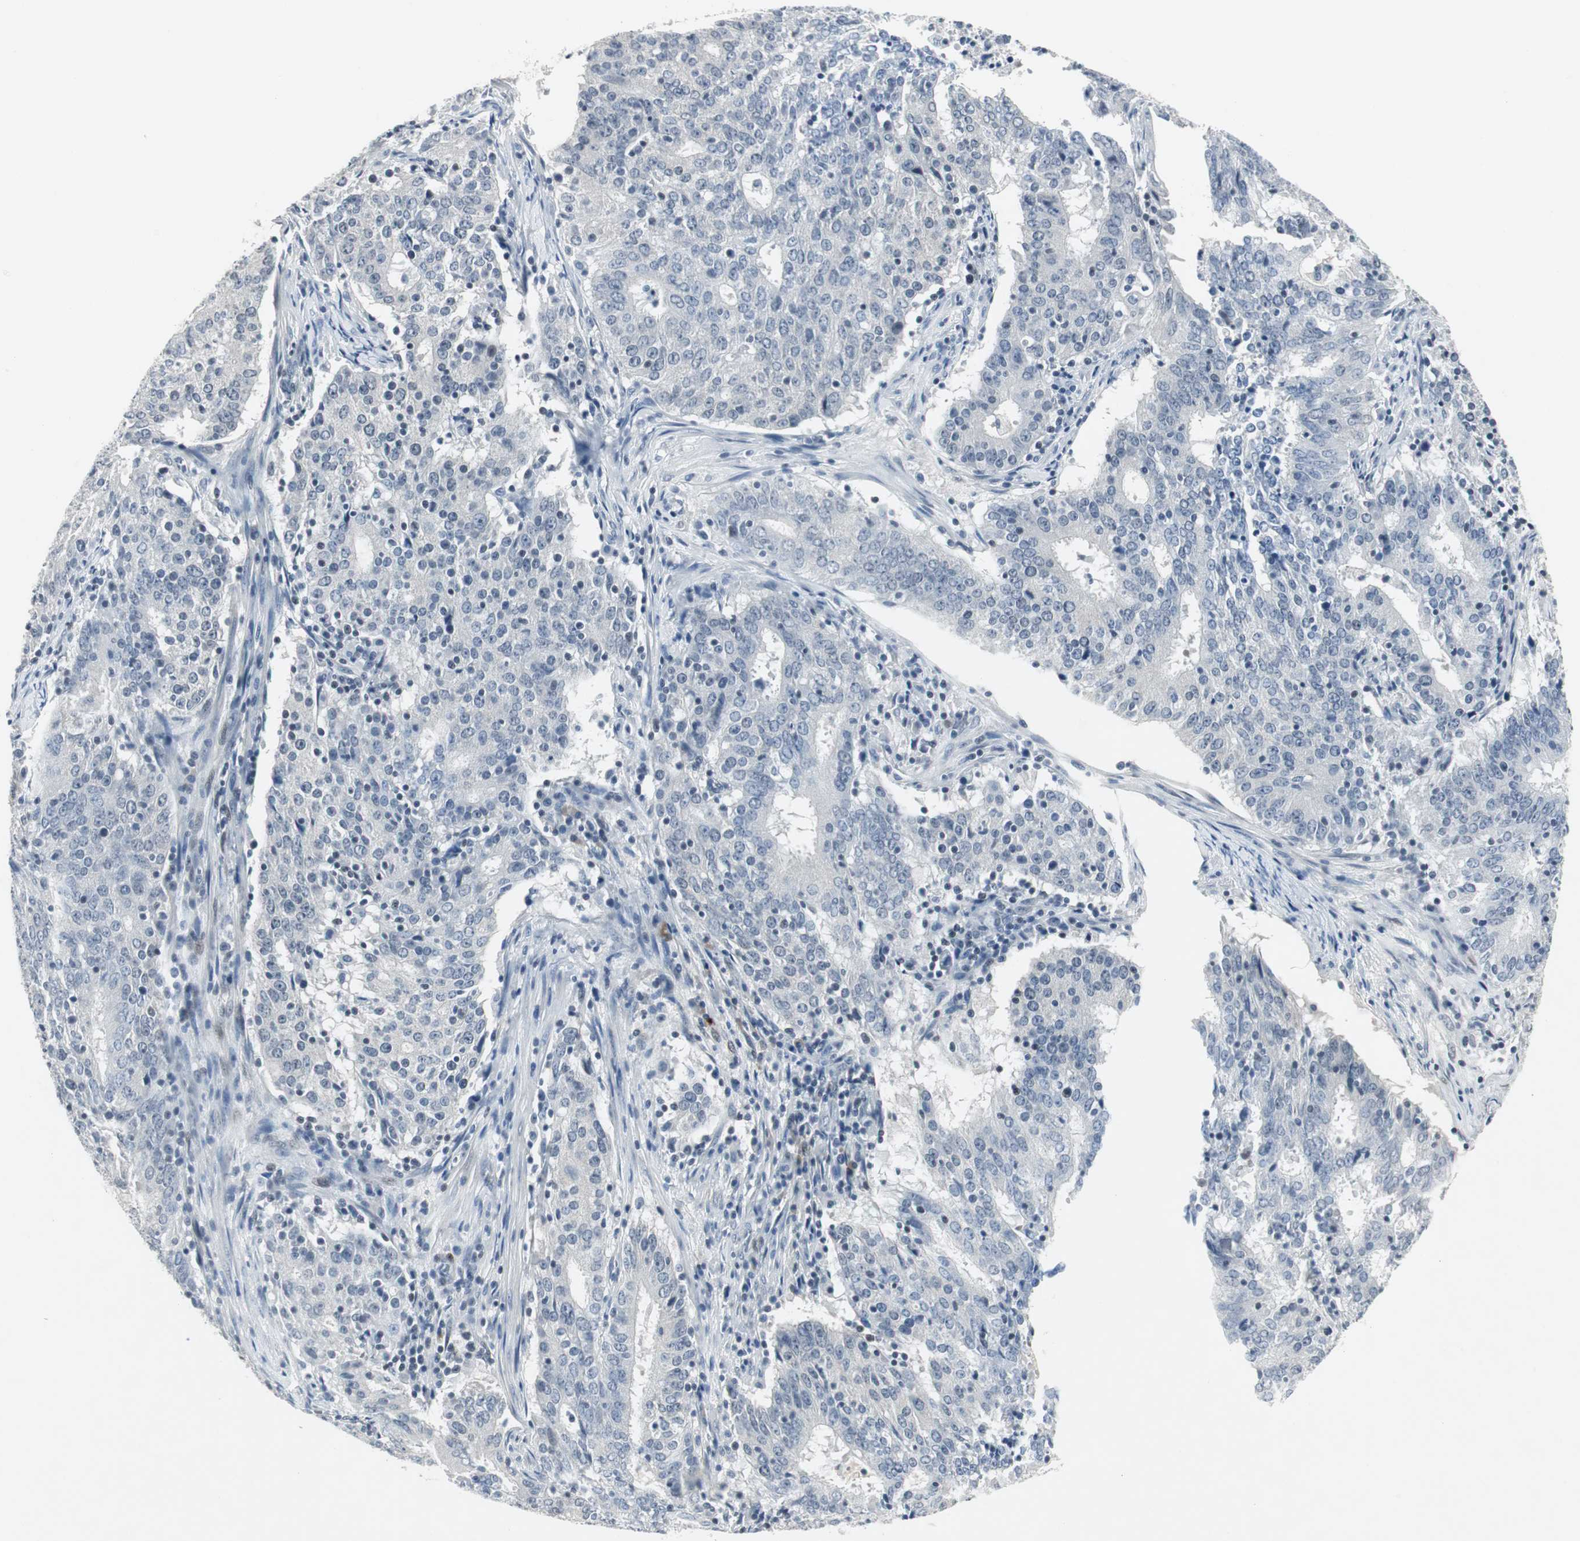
{"staining": {"intensity": "negative", "quantity": "none", "location": "none"}, "tissue": "cervical cancer", "cell_type": "Tumor cells", "image_type": "cancer", "snomed": [{"axis": "morphology", "description": "Adenocarcinoma, NOS"}, {"axis": "topography", "description": "Cervix"}], "caption": "Cervical cancer was stained to show a protein in brown. There is no significant staining in tumor cells.", "gene": "ELK1", "patient": {"sex": "female", "age": 44}}